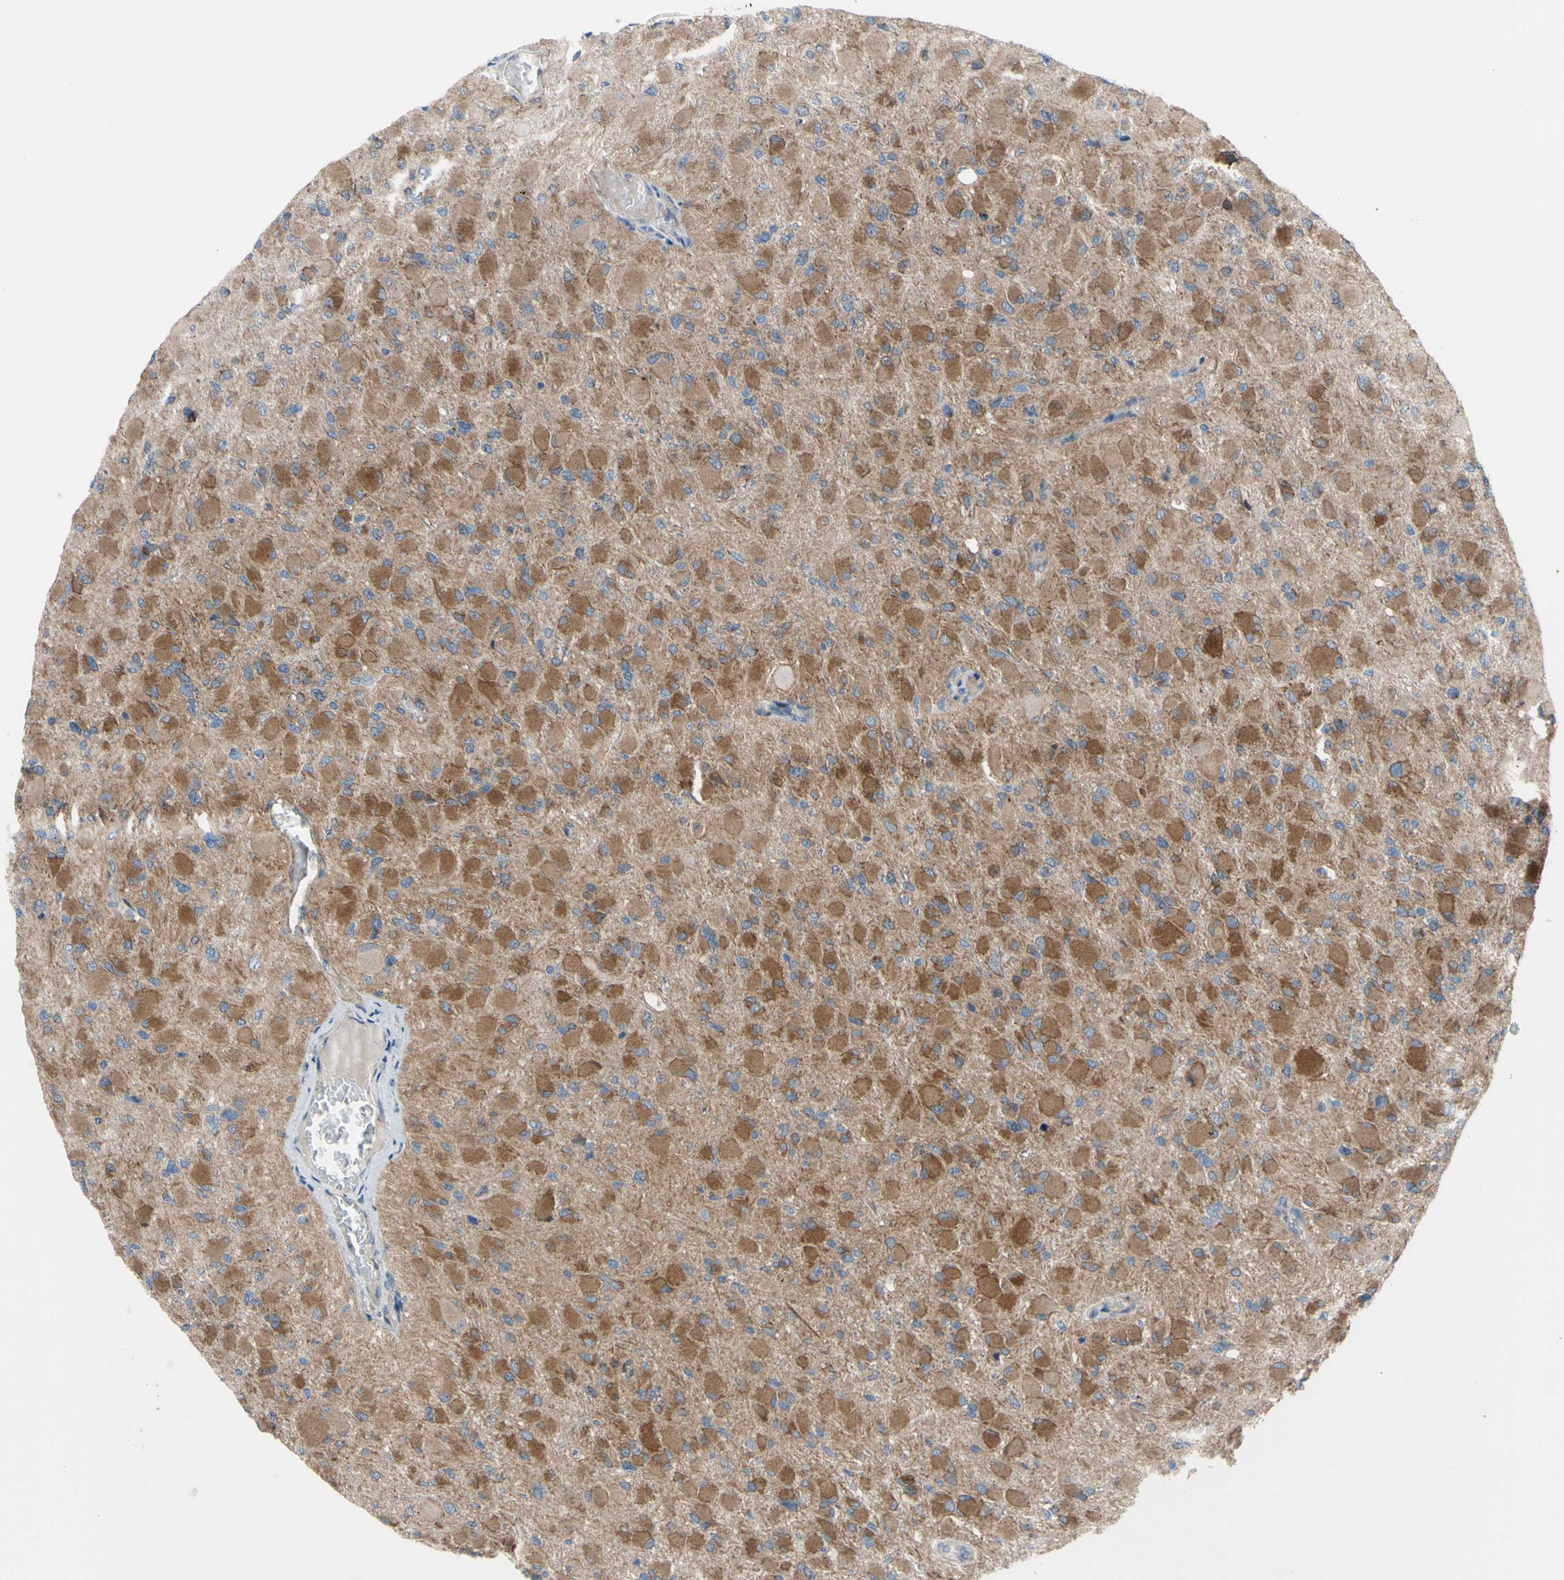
{"staining": {"intensity": "moderate", "quantity": ">75%", "location": "cytoplasmic/membranous"}, "tissue": "glioma", "cell_type": "Tumor cells", "image_type": "cancer", "snomed": [{"axis": "morphology", "description": "Glioma, malignant, High grade"}, {"axis": "topography", "description": "Cerebral cortex"}], "caption": "IHC image of glioma stained for a protein (brown), which reveals medium levels of moderate cytoplasmic/membranous expression in about >75% of tumor cells.", "gene": "GRAMD2B", "patient": {"sex": "female", "age": 36}}